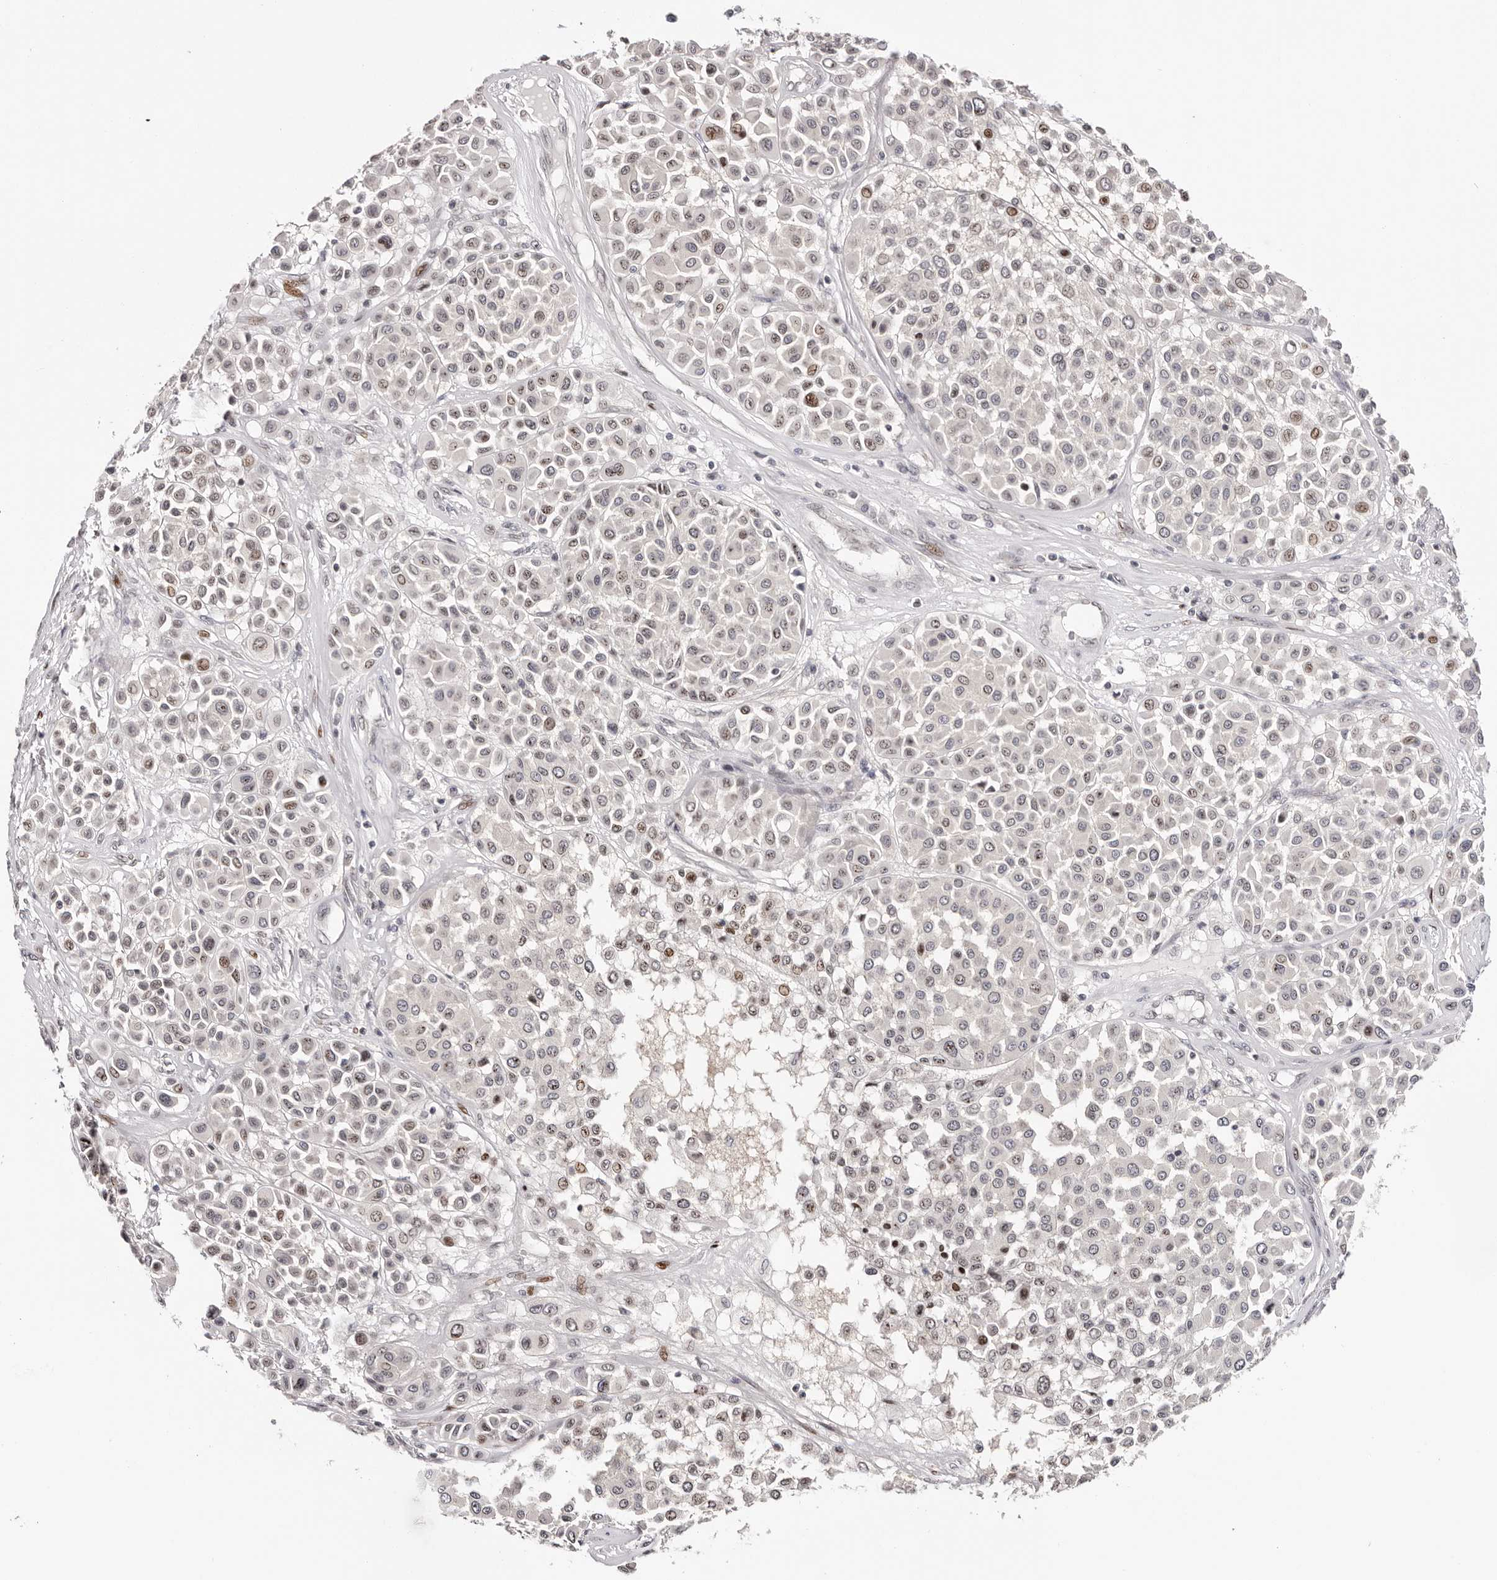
{"staining": {"intensity": "moderate", "quantity": "<25%", "location": "nuclear"}, "tissue": "melanoma", "cell_type": "Tumor cells", "image_type": "cancer", "snomed": [{"axis": "morphology", "description": "Malignant melanoma, Metastatic site"}, {"axis": "topography", "description": "Soft tissue"}], "caption": "The histopathology image displays immunohistochemical staining of malignant melanoma (metastatic site). There is moderate nuclear positivity is identified in approximately <25% of tumor cells.", "gene": "NUP153", "patient": {"sex": "male", "age": 41}}